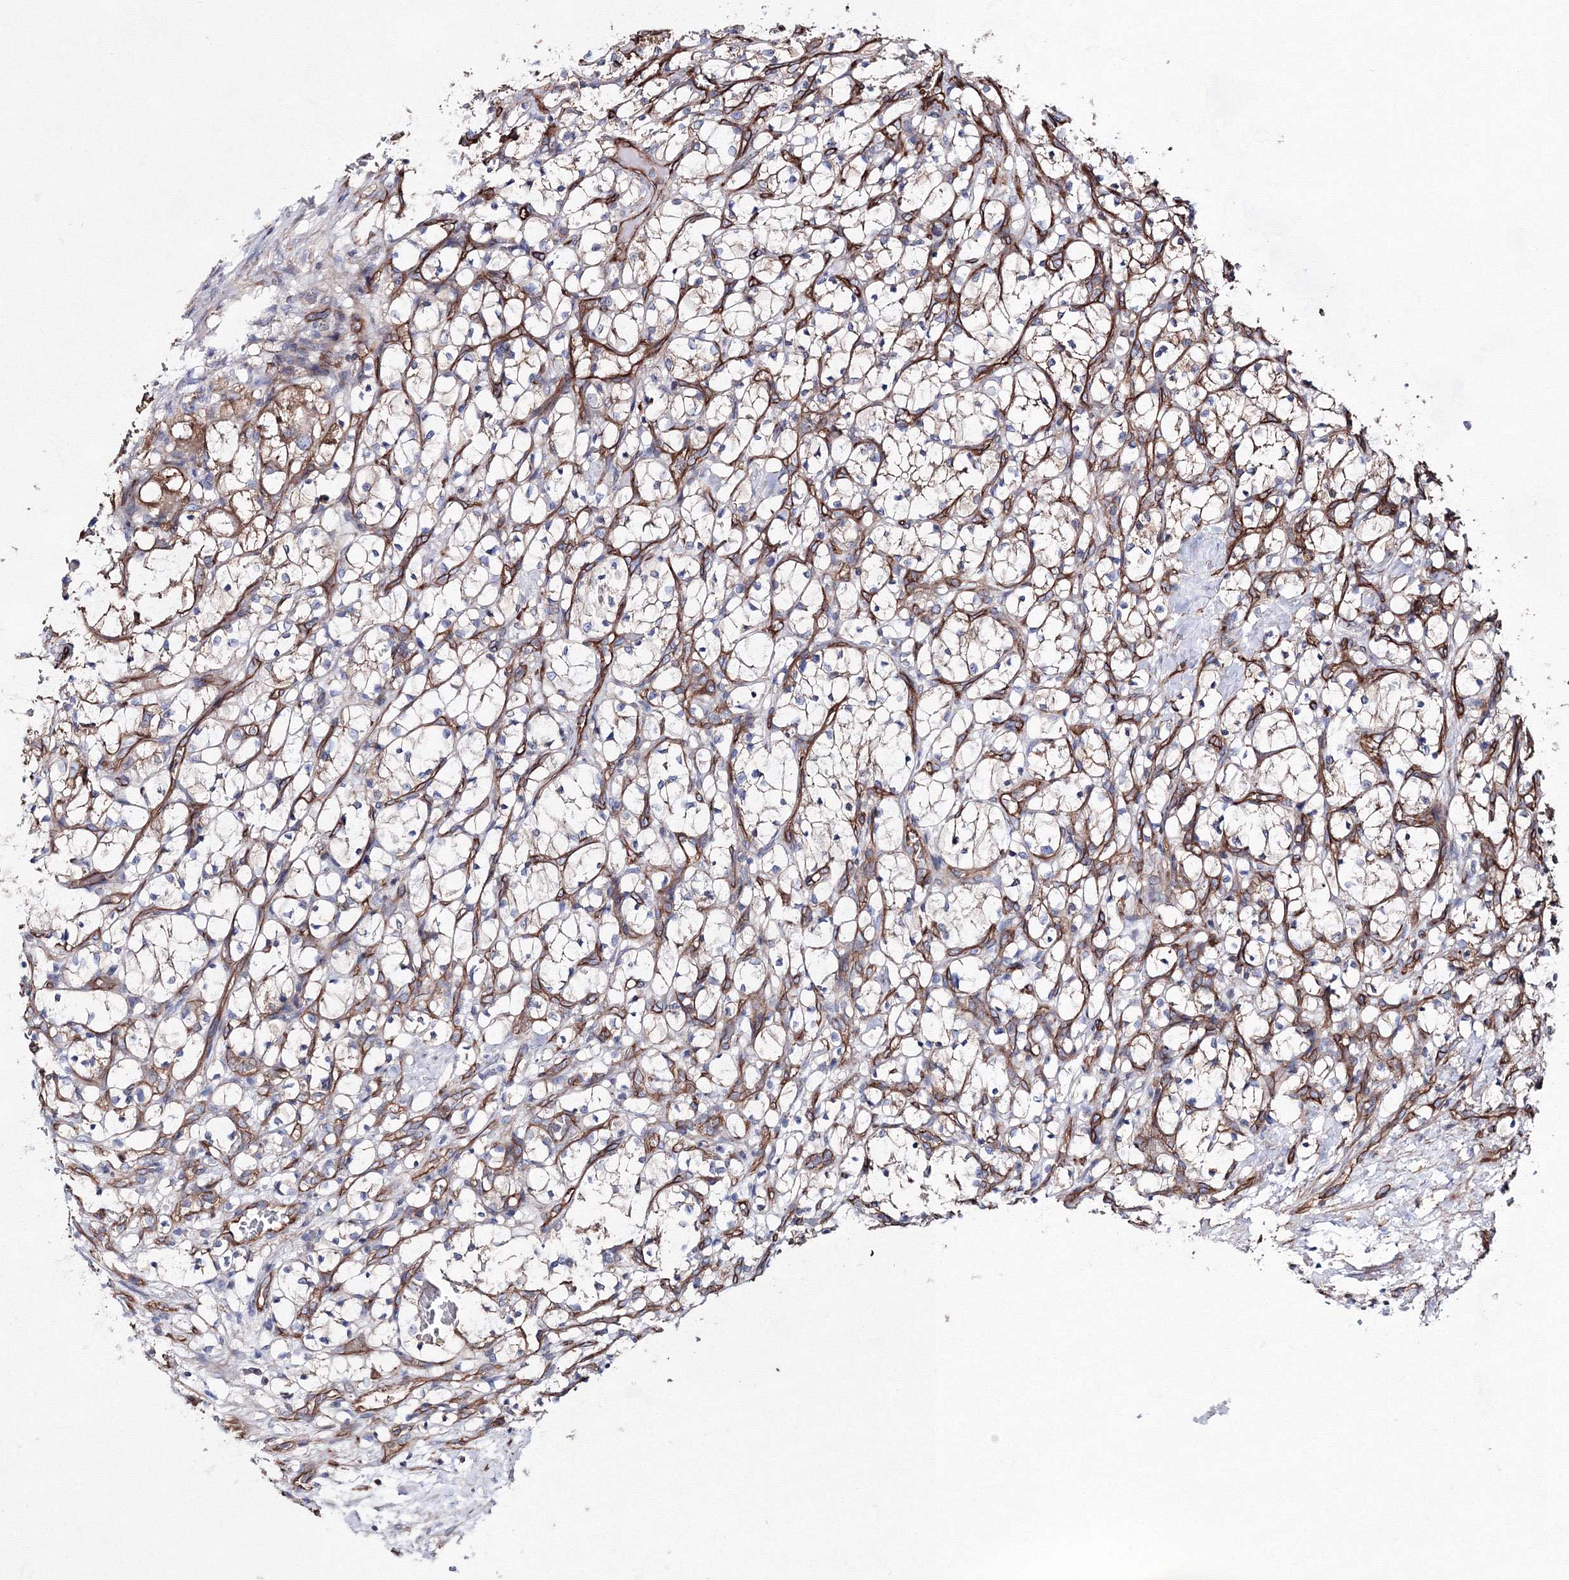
{"staining": {"intensity": "negative", "quantity": "none", "location": "none"}, "tissue": "renal cancer", "cell_type": "Tumor cells", "image_type": "cancer", "snomed": [{"axis": "morphology", "description": "Adenocarcinoma, NOS"}, {"axis": "topography", "description": "Kidney"}], "caption": "This is an IHC image of human renal cancer. There is no staining in tumor cells.", "gene": "ANKRD37", "patient": {"sex": "female", "age": 69}}